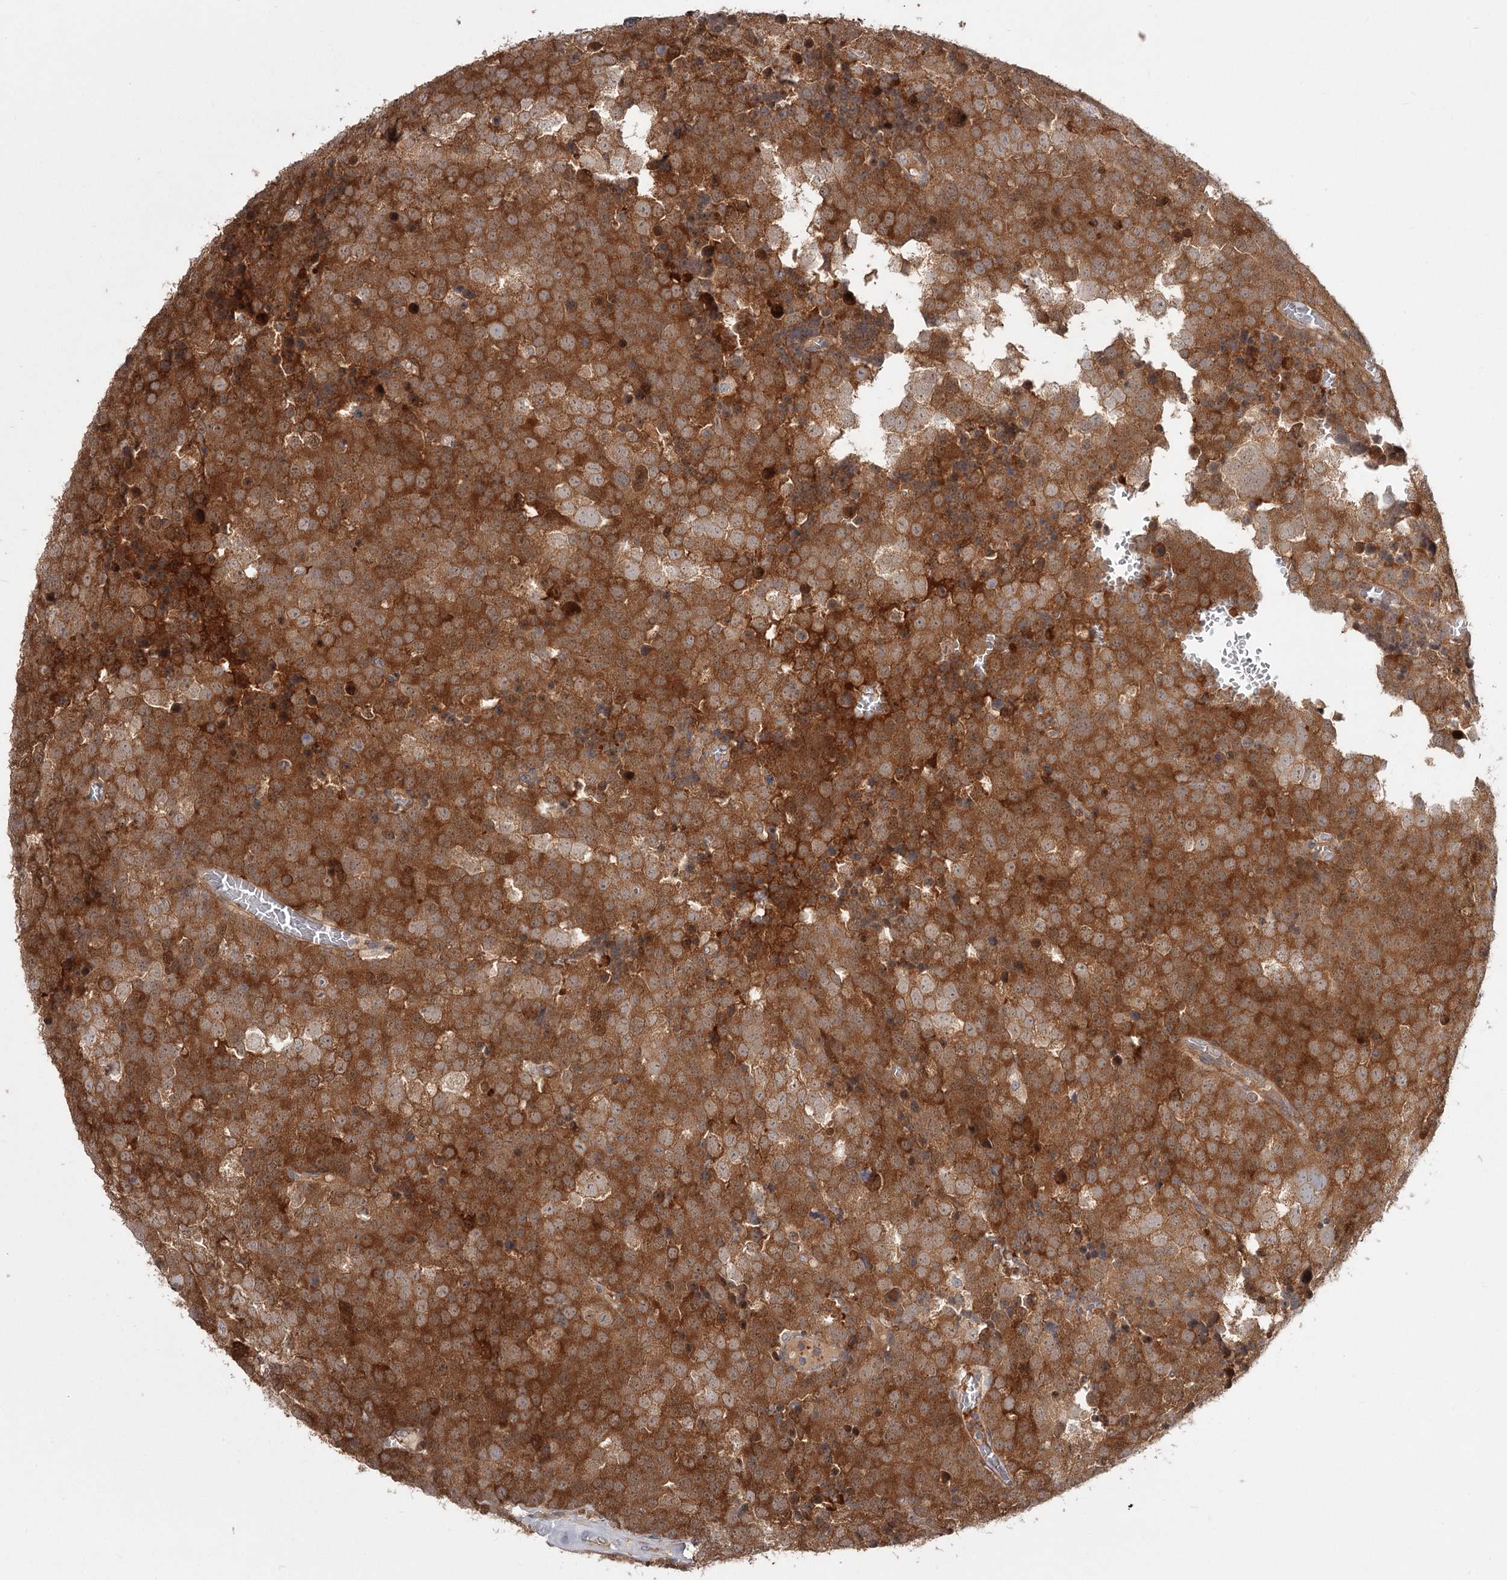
{"staining": {"intensity": "moderate", "quantity": ">75%", "location": "cytoplasmic/membranous"}, "tissue": "testis cancer", "cell_type": "Tumor cells", "image_type": "cancer", "snomed": [{"axis": "morphology", "description": "Seminoma, NOS"}, {"axis": "topography", "description": "Testis"}], "caption": "DAB (3,3'-diaminobenzidine) immunohistochemical staining of testis seminoma exhibits moderate cytoplasmic/membranous protein expression in about >75% of tumor cells.", "gene": "CCNG2", "patient": {"sex": "male", "age": 71}}